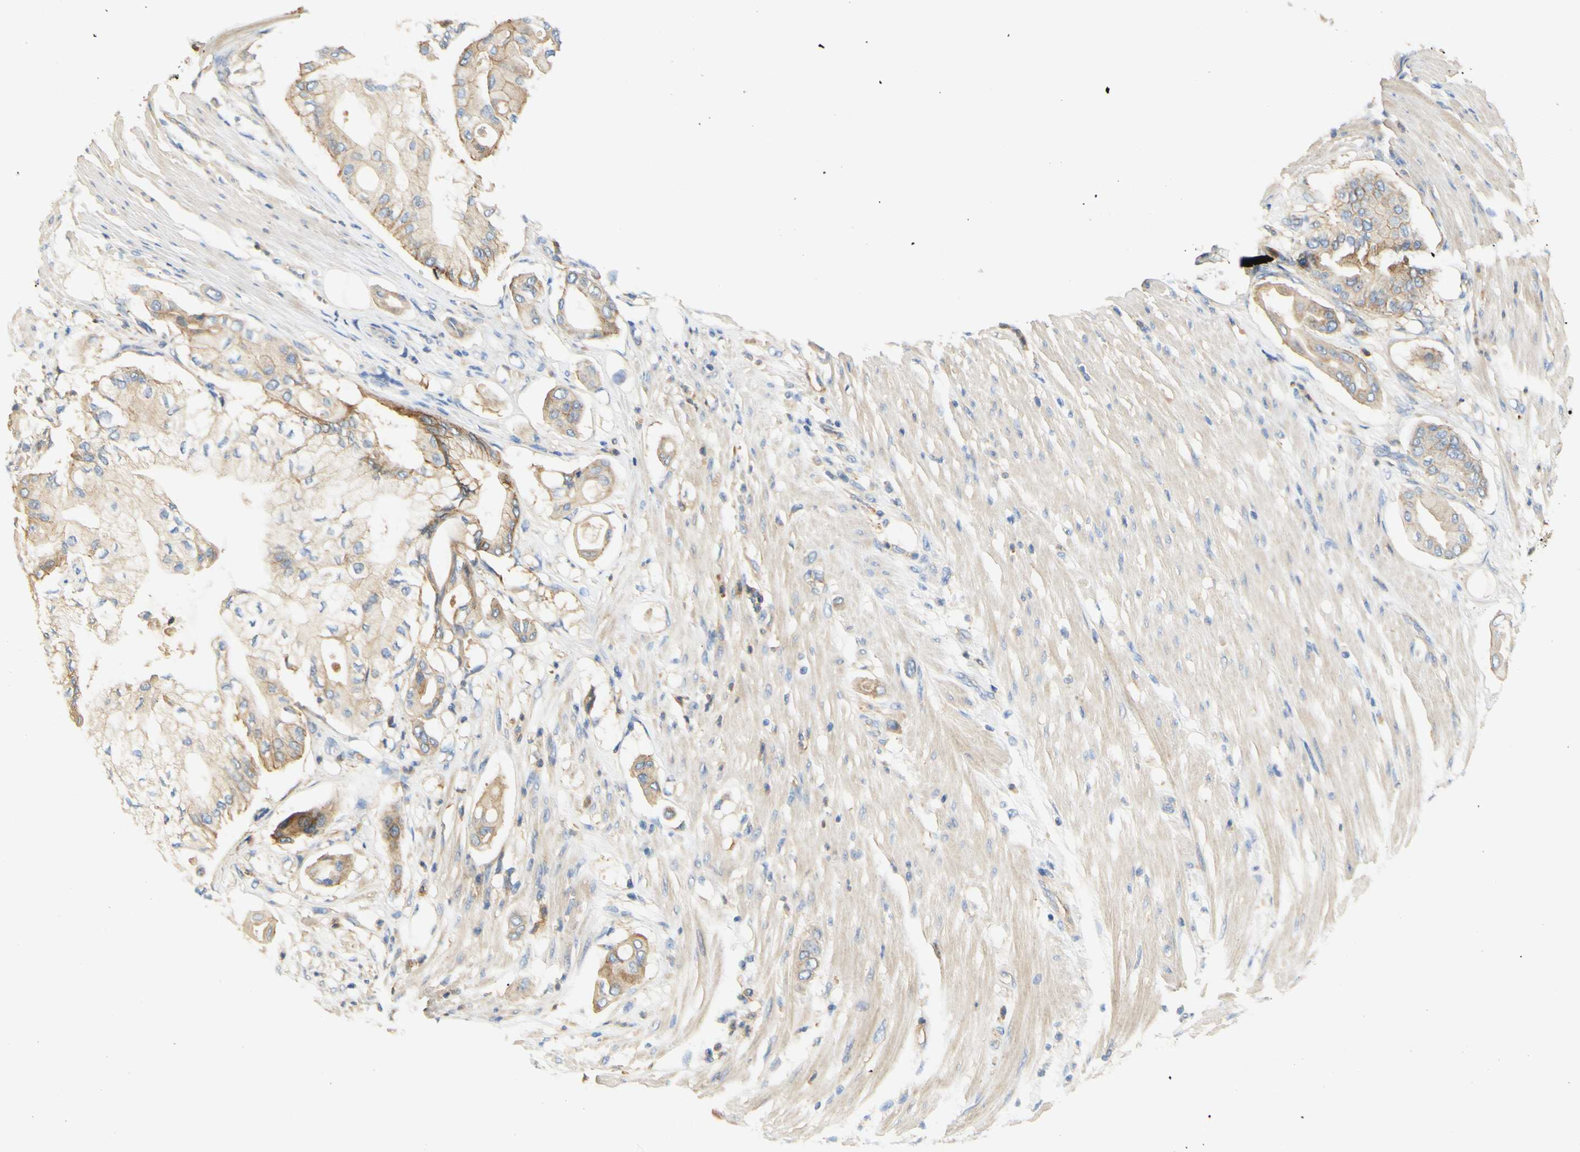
{"staining": {"intensity": "moderate", "quantity": ">75%", "location": "cytoplasmic/membranous"}, "tissue": "pancreatic cancer", "cell_type": "Tumor cells", "image_type": "cancer", "snomed": [{"axis": "morphology", "description": "Adenocarcinoma, NOS"}, {"axis": "morphology", "description": "Adenocarcinoma, metastatic, NOS"}, {"axis": "topography", "description": "Lymph node"}, {"axis": "topography", "description": "Pancreas"}, {"axis": "topography", "description": "Duodenum"}], "caption": "Immunohistochemistry staining of adenocarcinoma (pancreatic), which demonstrates medium levels of moderate cytoplasmic/membranous staining in about >75% of tumor cells indicating moderate cytoplasmic/membranous protein positivity. The staining was performed using DAB (3,3'-diaminobenzidine) (brown) for protein detection and nuclei were counterstained in hematoxylin (blue).", "gene": "PCDH7", "patient": {"sex": "female", "age": 64}}